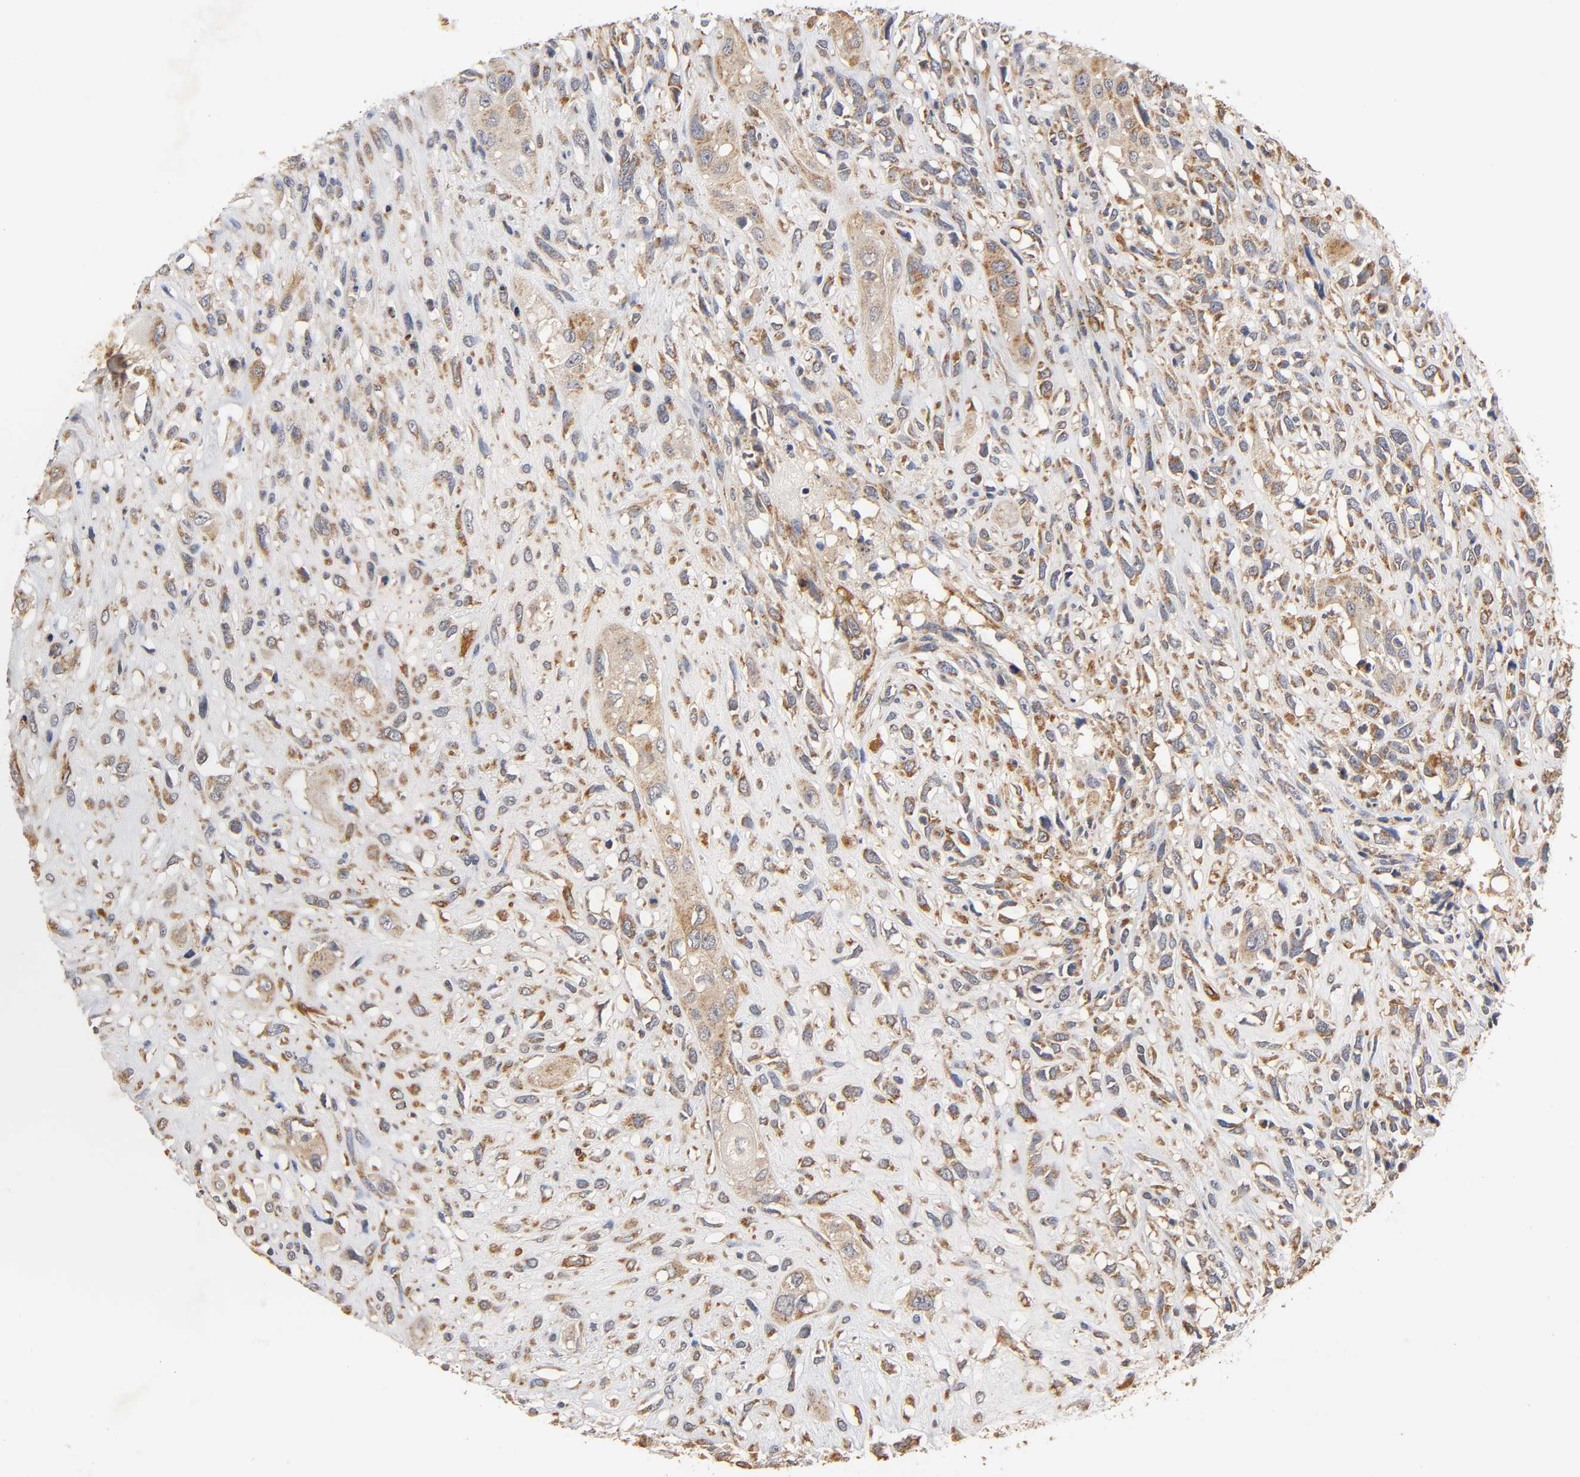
{"staining": {"intensity": "weak", "quantity": ">75%", "location": "cytoplasmic/membranous"}, "tissue": "head and neck cancer", "cell_type": "Tumor cells", "image_type": "cancer", "snomed": [{"axis": "morphology", "description": "Necrosis, NOS"}, {"axis": "morphology", "description": "Neoplasm, malignant, NOS"}, {"axis": "topography", "description": "Salivary gland"}, {"axis": "topography", "description": "Head-Neck"}], "caption": "The micrograph reveals immunohistochemical staining of head and neck neoplasm (malignant). There is weak cytoplasmic/membranous expression is present in about >75% of tumor cells.", "gene": "SCAP", "patient": {"sex": "male", "age": 43}}